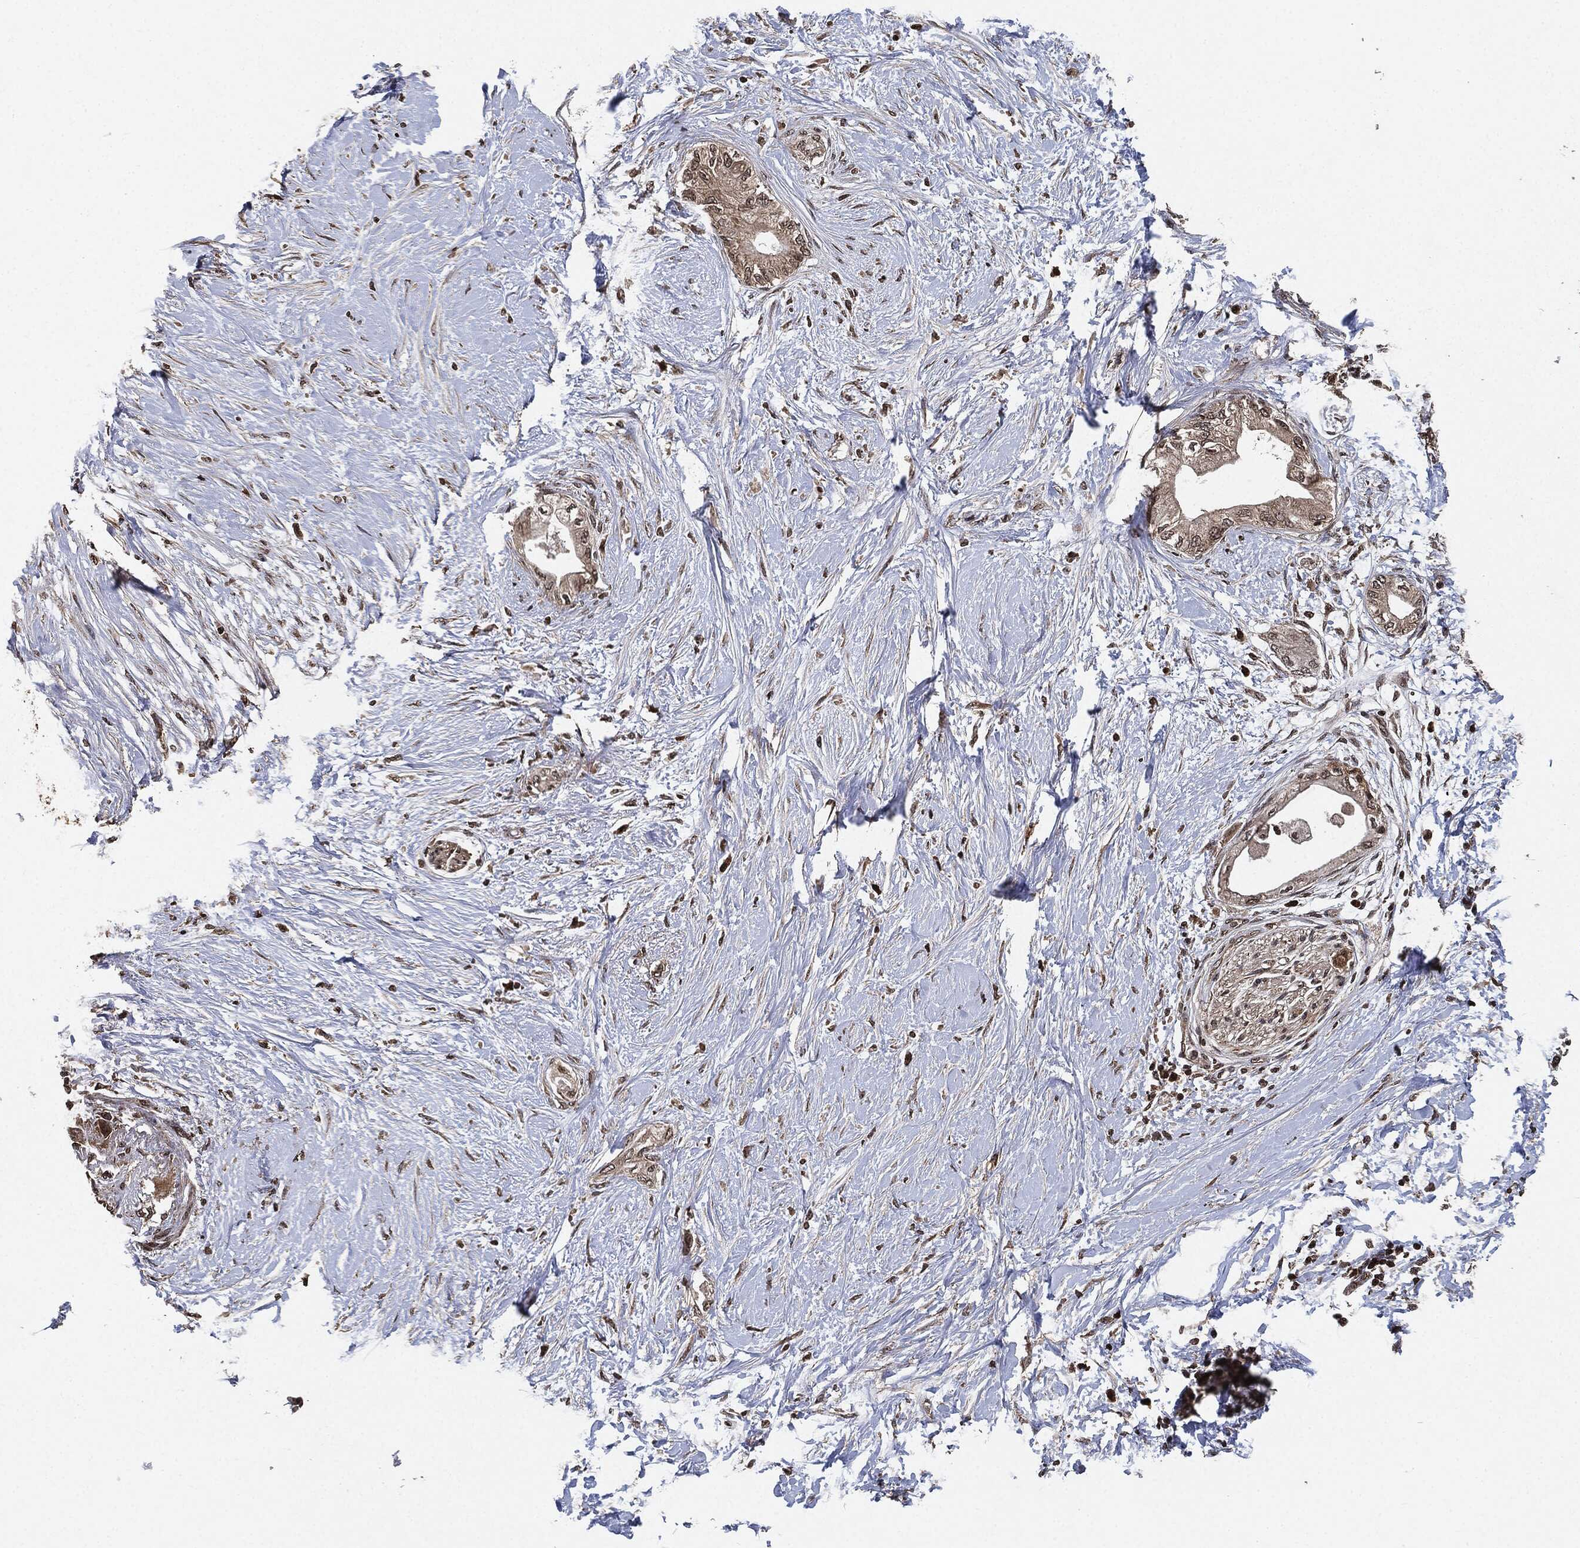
{"staining": {"intensity": "weak", "quantity": "<25%", "location": "cytoplasmic/membranous,nuclear"}, "tissue": "pancreatic cancer", "cell_type": "Tumor cells", "image_type": "cancer", "snomed": [{"axis": "morphology", "description": "Normal tissue, NOS"}, {"axis": "morphology", "description": "Adenocarcinoma, NOS"}, {"axis": "topography", "description": "Pancreas"}, {"axis": "topography", "description": "Duodenum"}], "caption": "A high-resolution histopathology image shows immunohistochemistry (IHC) staining of pancreatic cancer (adenocarcinoma), which displays no significant positivity in tumor cells.", "gene": "PDK1", "patient": {"sex": "female", "age": 60}}